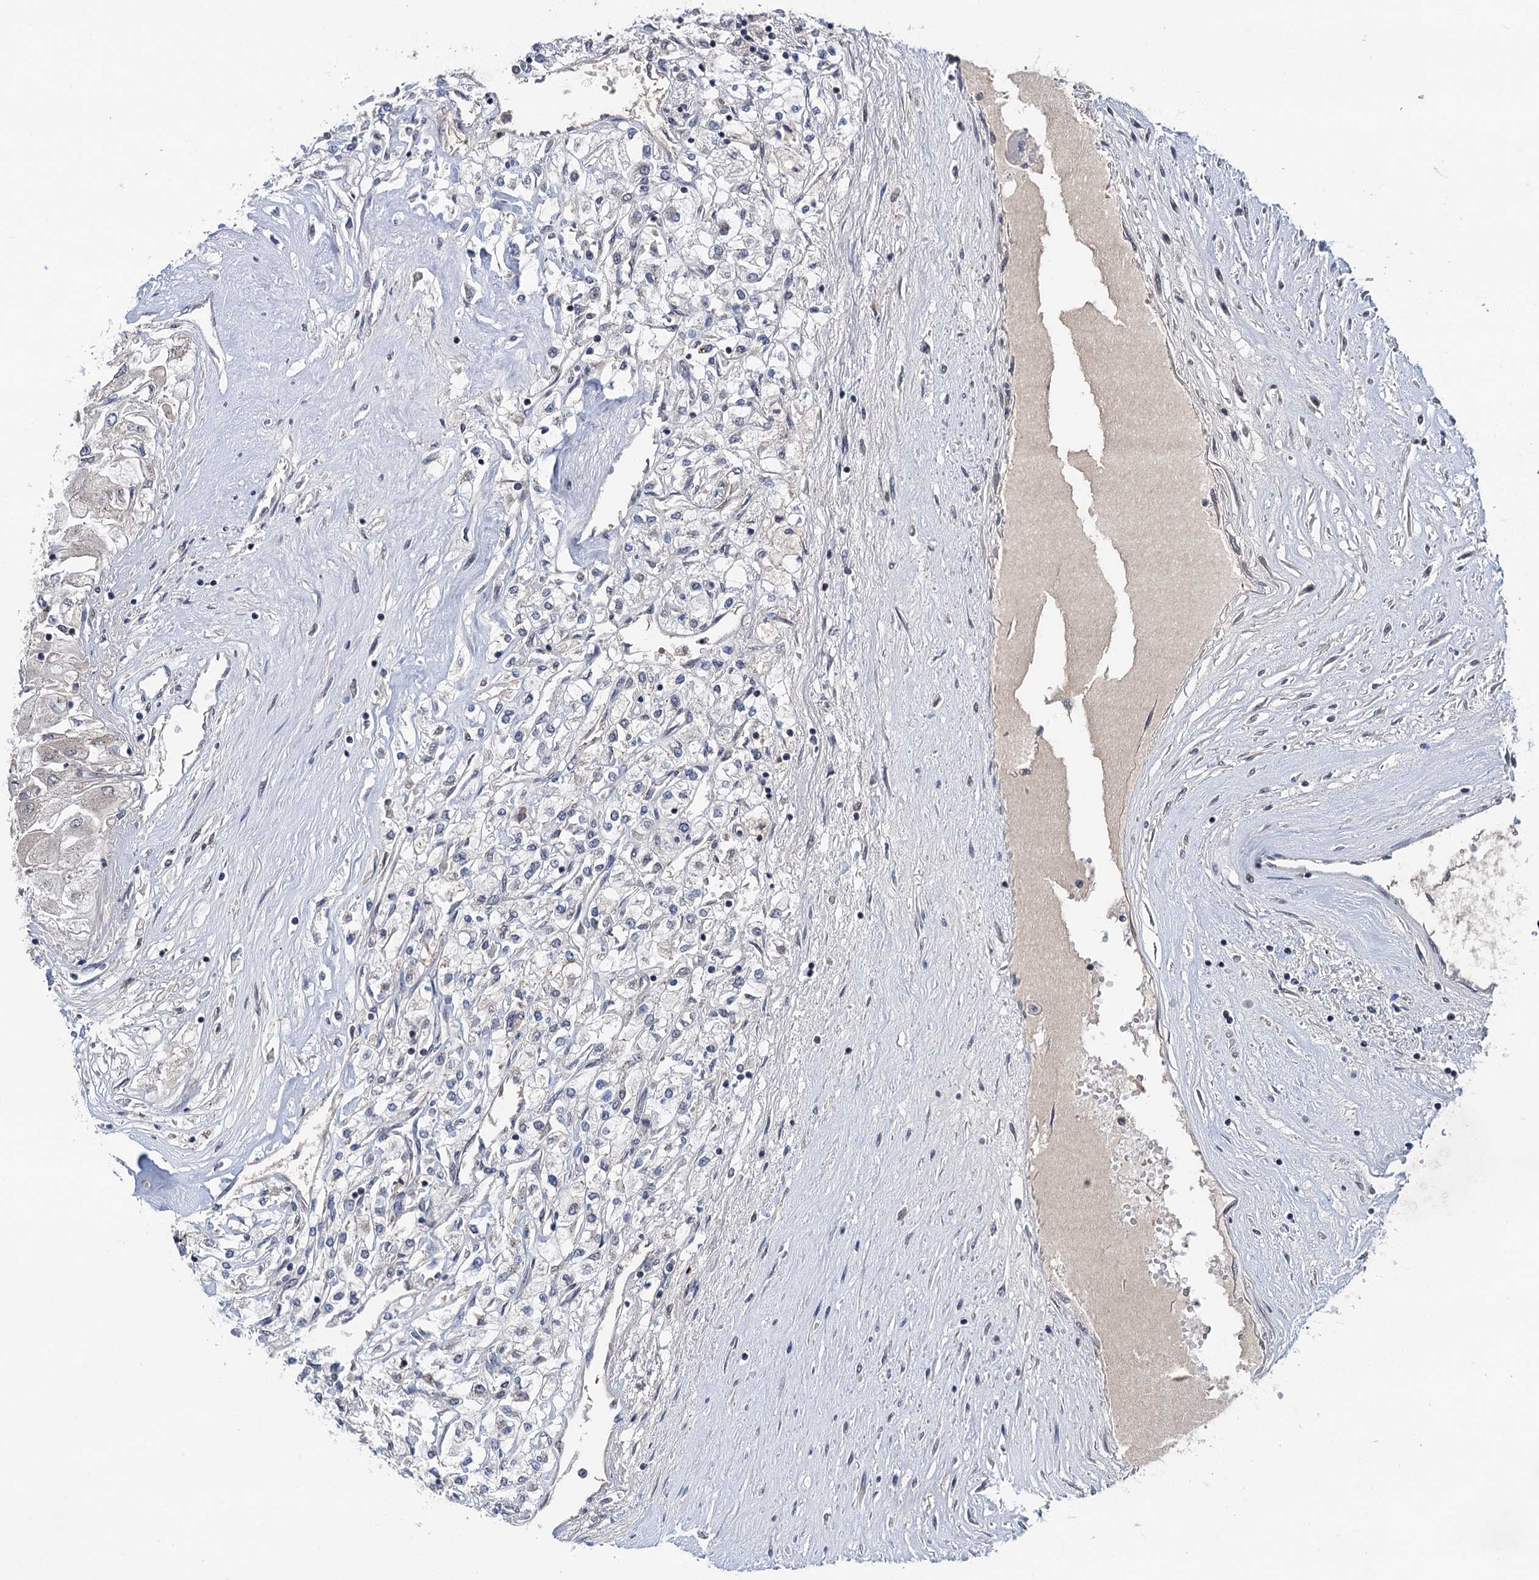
{"staining": {"intensity": "negative", "quantity": "none", "location": "none"}, "tissue": "renal cancer", "cell_type": "Tumor cells", "image_type": "cancer", "snomed": [{"axis": "morphology", "description": "Adenocarcinoma, NOS"}, {"axis": "topography", "description": "Kidney"}], "caption": "A high-resolution image shows immunohistochemistry staining of renal cancer (adenocarcinoma), which demonstrates no significant staining in tumor cells.", "gene": "RASSF4", "patient": {"sex": "male", "age": 80}}